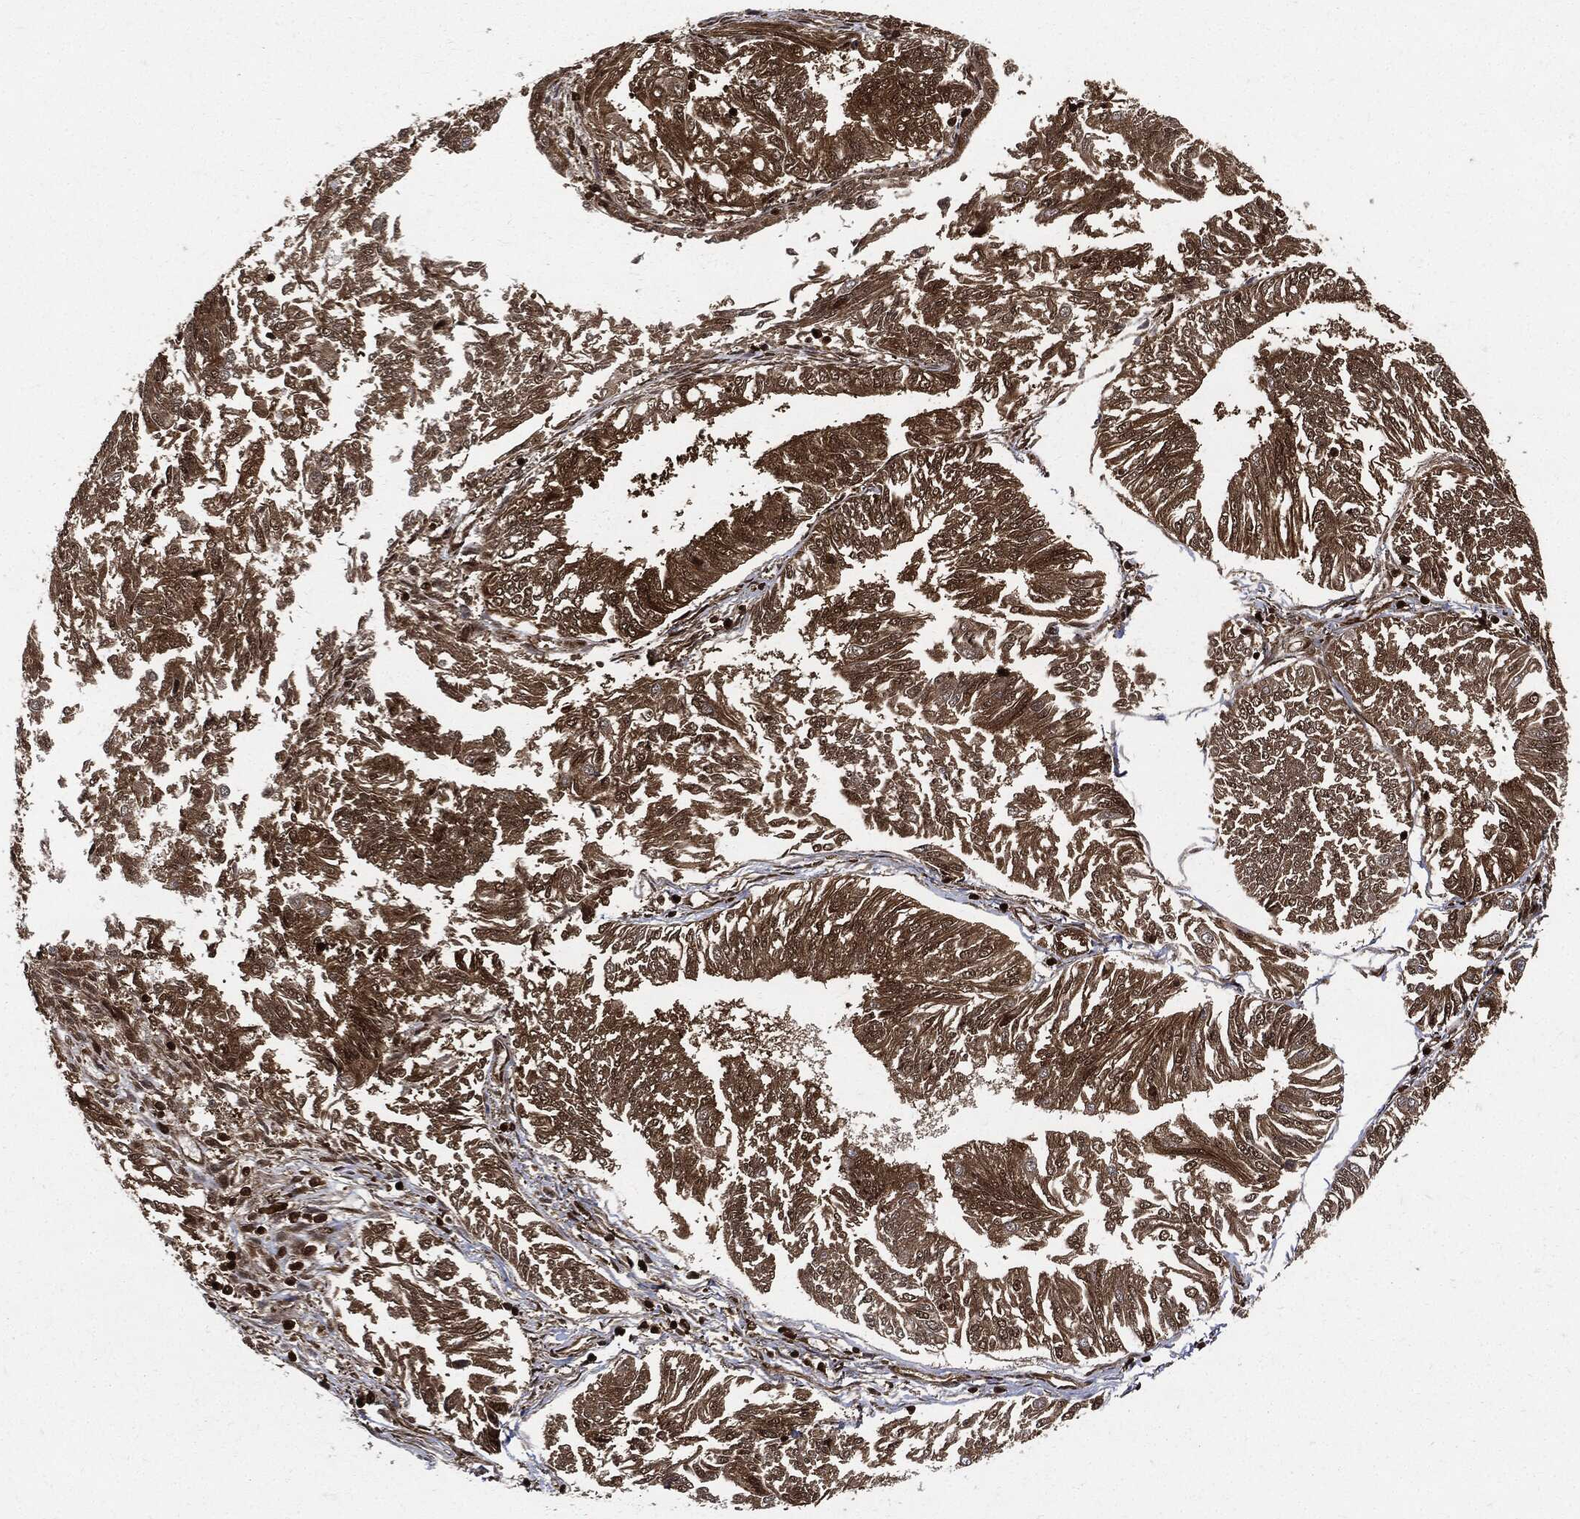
{"staining": {"intensity": "moderate", "quantity": ">75%", "location": "cytoplasmic/membranous"}, "tissue": "endometrial cancer", "cell_type": "Tumor cells", "image_type": "cancer", "snomed": [{"axis": "morphology", "description": "Adenocarcinoma, NOS"}, {"axis": "topography", "description": "Endometrium"}], "caption": "A photomicrograph of human endometrial cancer stained for a protein reveals moderate cytoplasmic/membranous brown staining in tumor cells.", "gene": "YWHAB", "patient": {"sex": "female", "age": 58}}